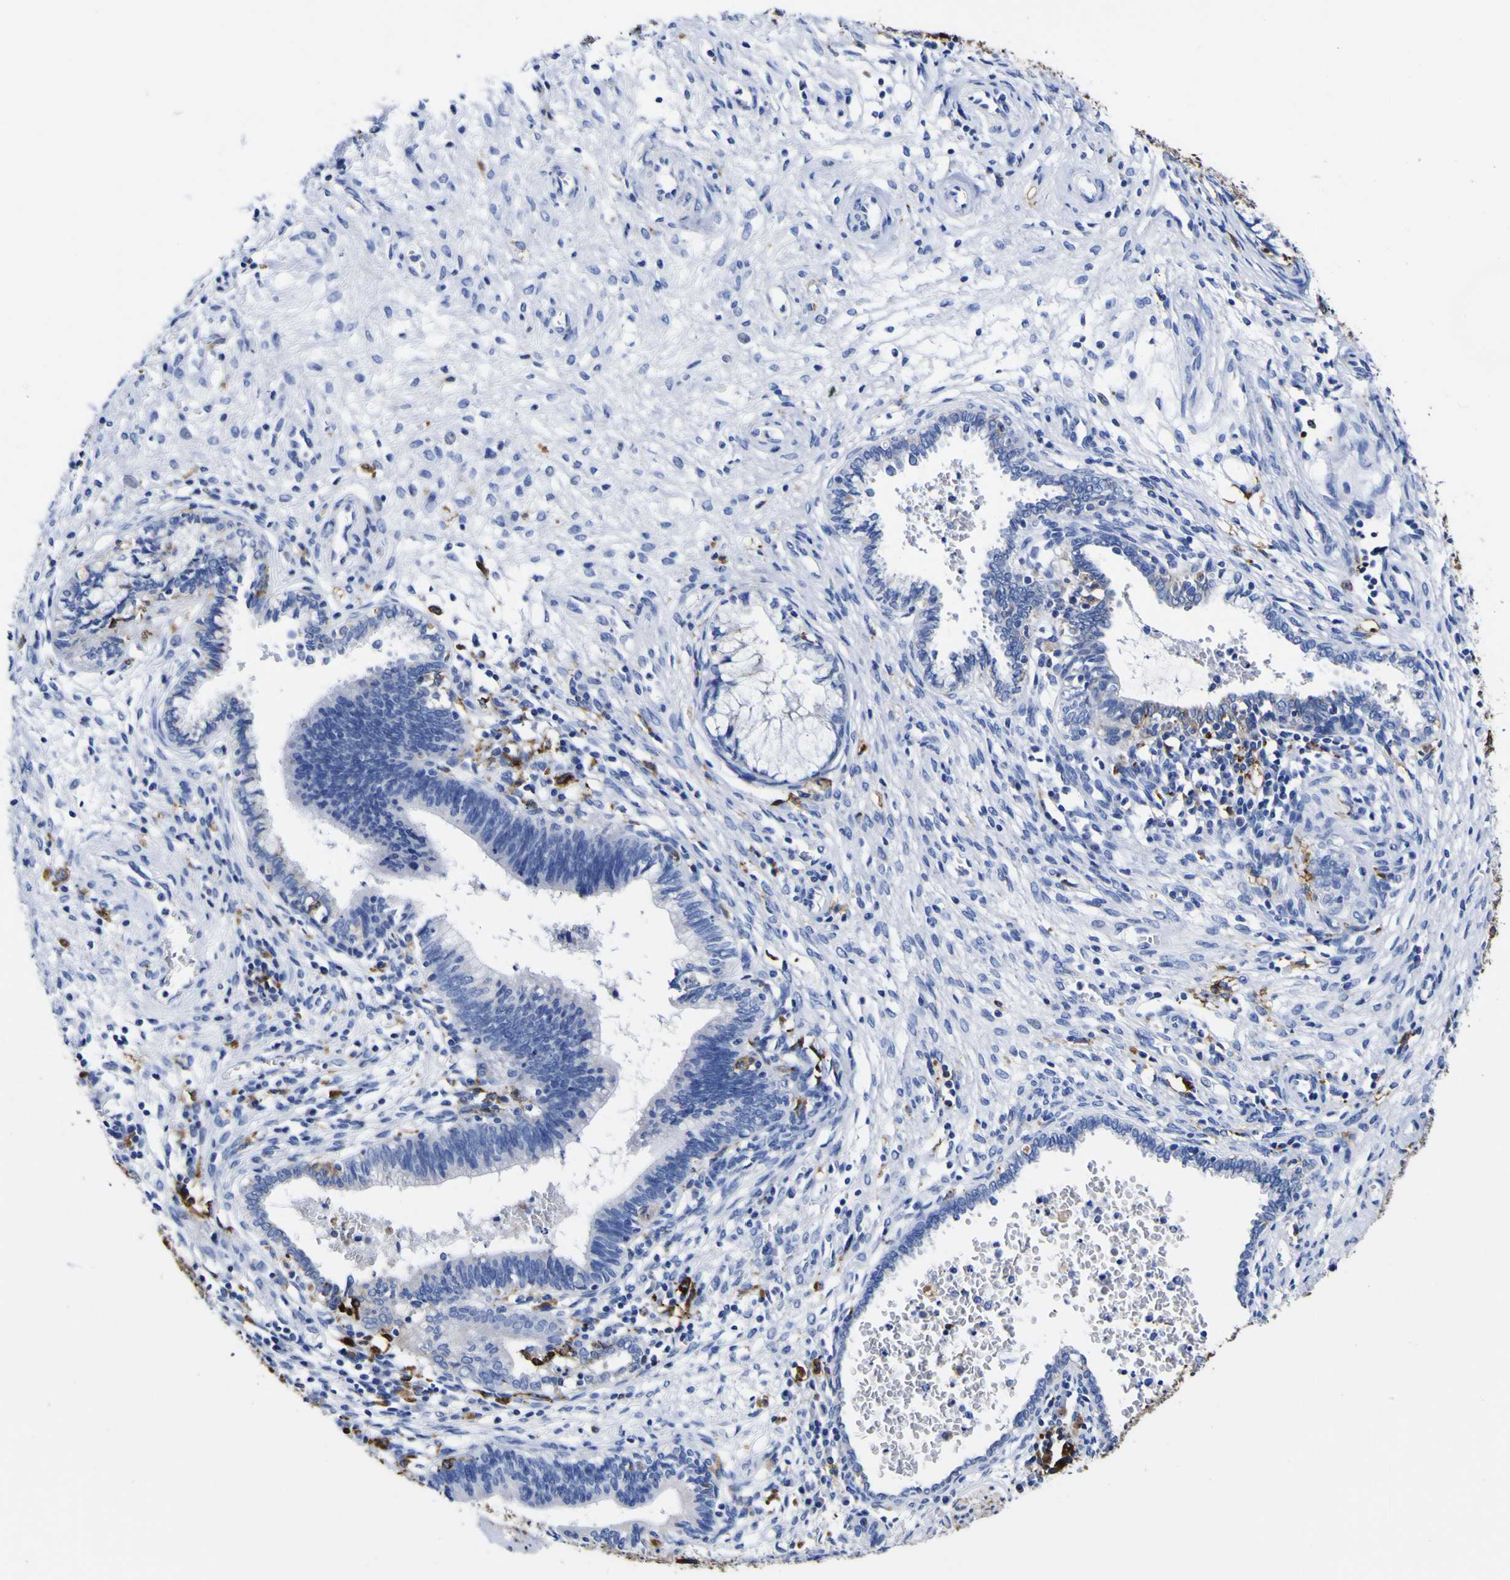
{"staining": {"intensity": "negative", "quantity": "none", "location": "none"}, "tissue": "cervical cancer", "cell_type": "Tumor cells", "image_type": "cancer", "snomed": [{"axis": "morphology", "description": "Adenocarcinoma, NOS"}, {"axis": "topography", "description": "Cervix"}], "caption": "This is an immunohistochemistry micrograph of cervical adenocarcinoma. There is no staining in tumor cells.", "gene": "HLA-DQA1", "patient": {"sex": "female", "age": 44}}